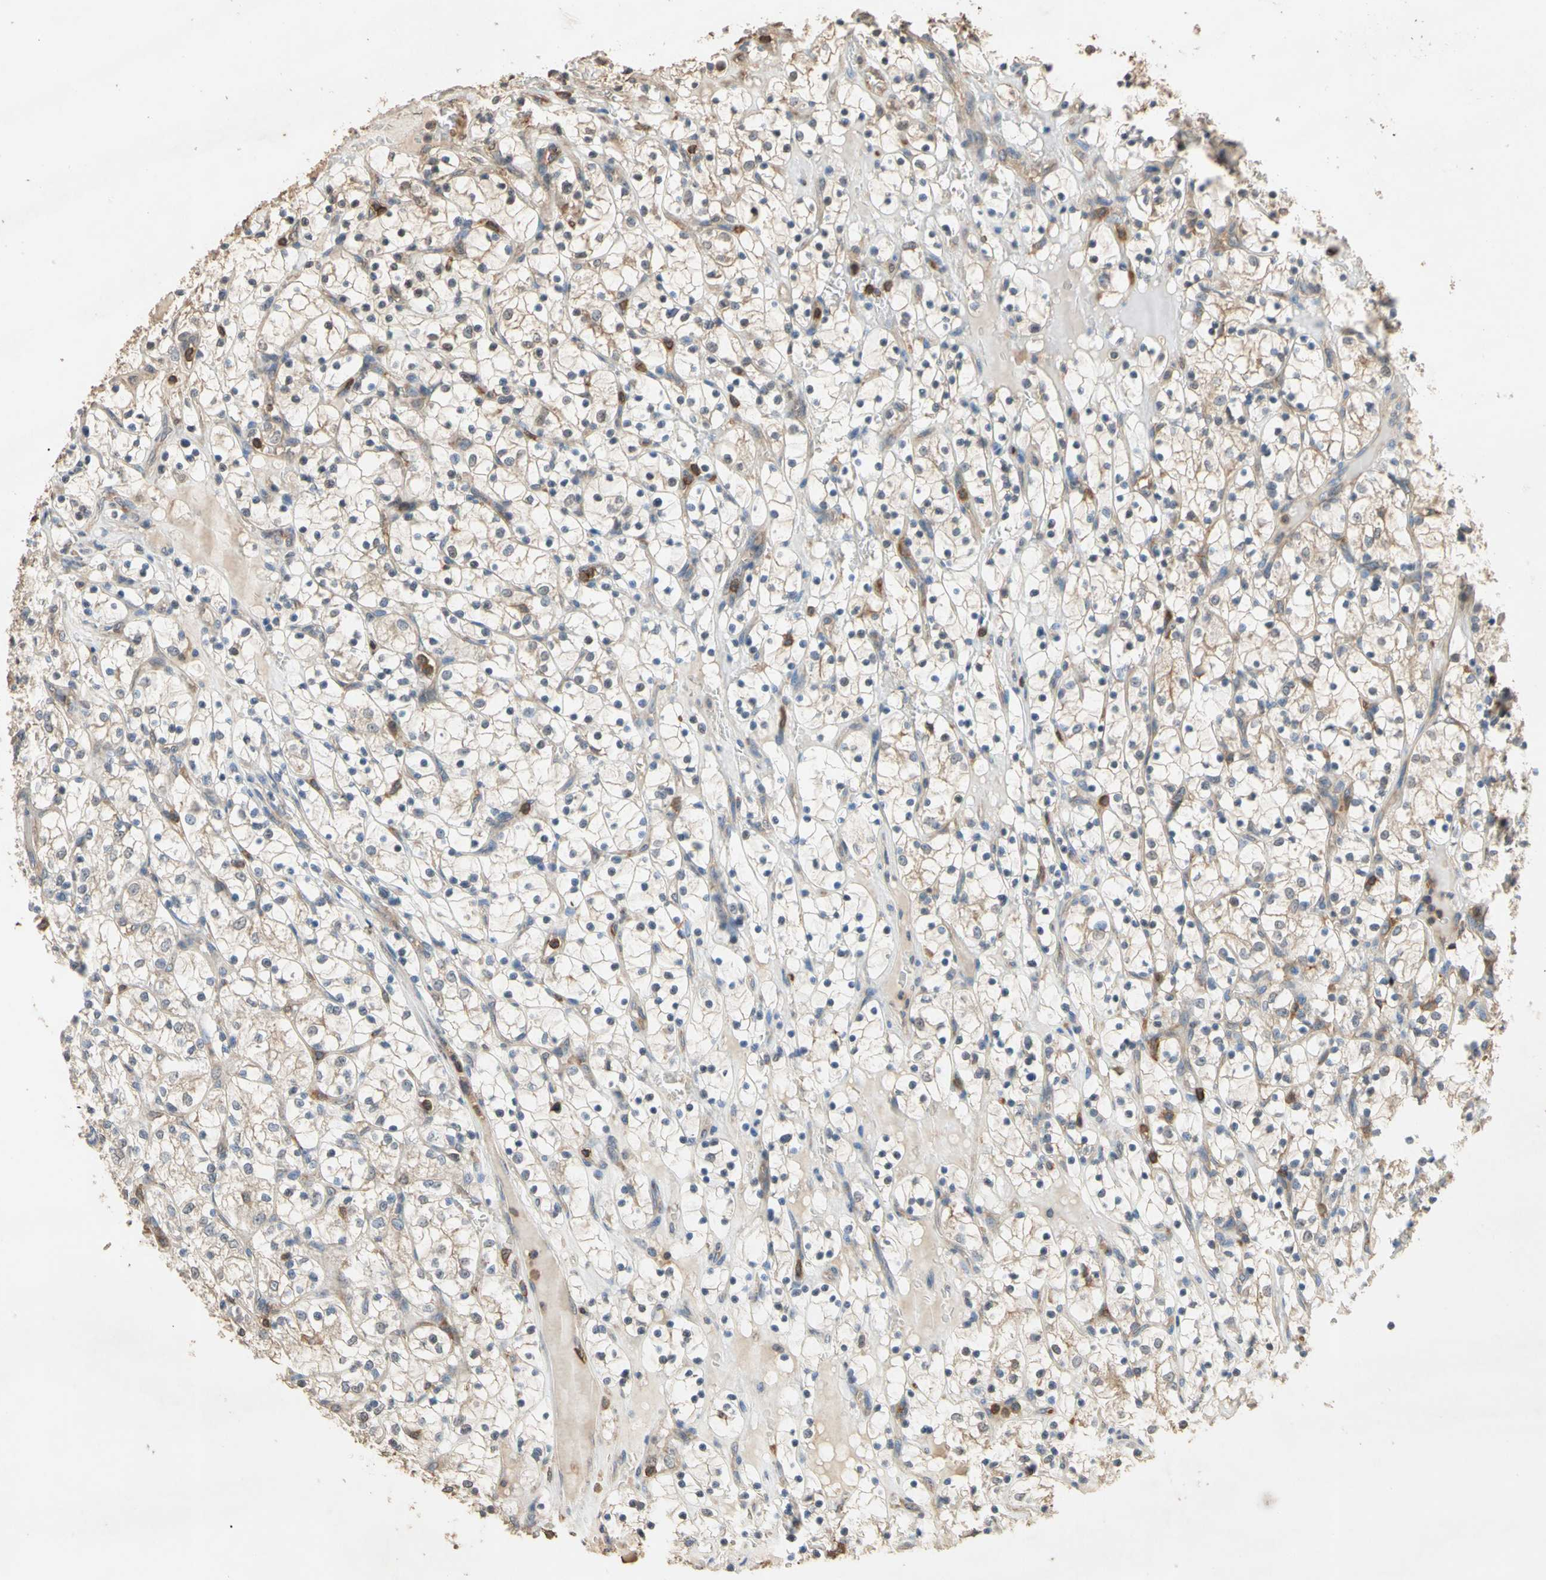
{"staining": {"intensity": "weak", "quantity": "<25%", "location": "cytoplasmic/membranous"}, "tissue": "renal cancer", "cell_type": "Tumor cells", "image_type": "cancer", "snomed": [{"axis": "morphology", "description": "Adenocarcinoma, NOS"}, {"axis": "topography", "description": "Kidney"}], "caption": "Image shows no protein expression in tumor cells of renal cancer (adenocarcinoma) tissue. (Stains: DAB immunohistochemistry with hematoxylin counter stain, Microscopy: brightfield microscopy at high magnification).", "gene": "MAP3K10", "patient": {"sex": "female", "age": 69}}